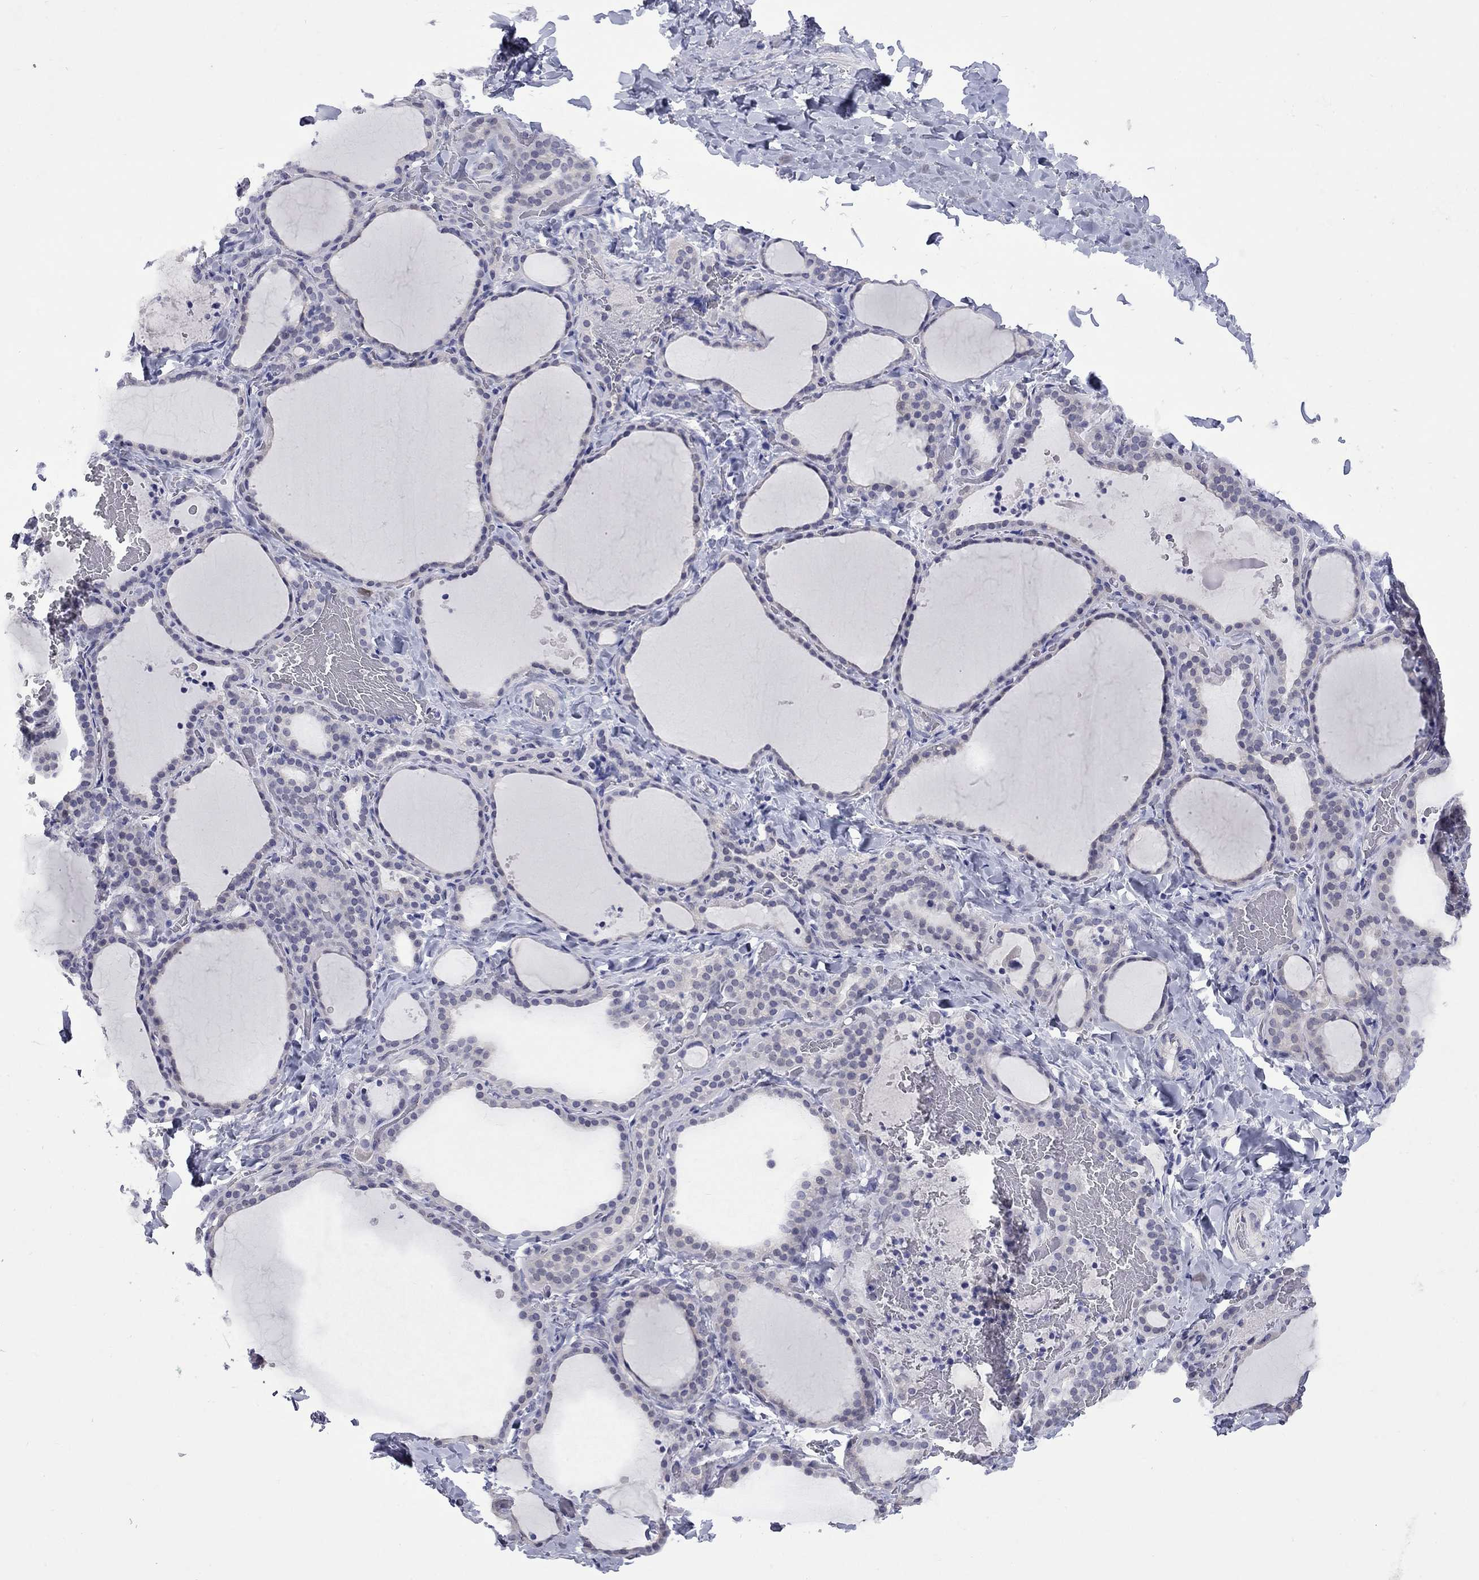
{"staining": {"intensity": "negative", "quantity": "none", "location": "none"}, "tissue": "thyroid gland", "cell_type": "Glandular cells", "image_type": "normal", "snomed": [{"axis": "morphology", "description": "Normal tissue, NOS"}, {"axis": "topography", "description": "Thyroid gland"}], "caption": "Immunohistochemistry of benign thyroid gland demonstrates no positivity in glandular cells. (DAB (3,3'-diaminobenzidine) IHC, high magnification).", "gene": "CTNNBIP1", "patient": {"sex": "female", "age": 22}}